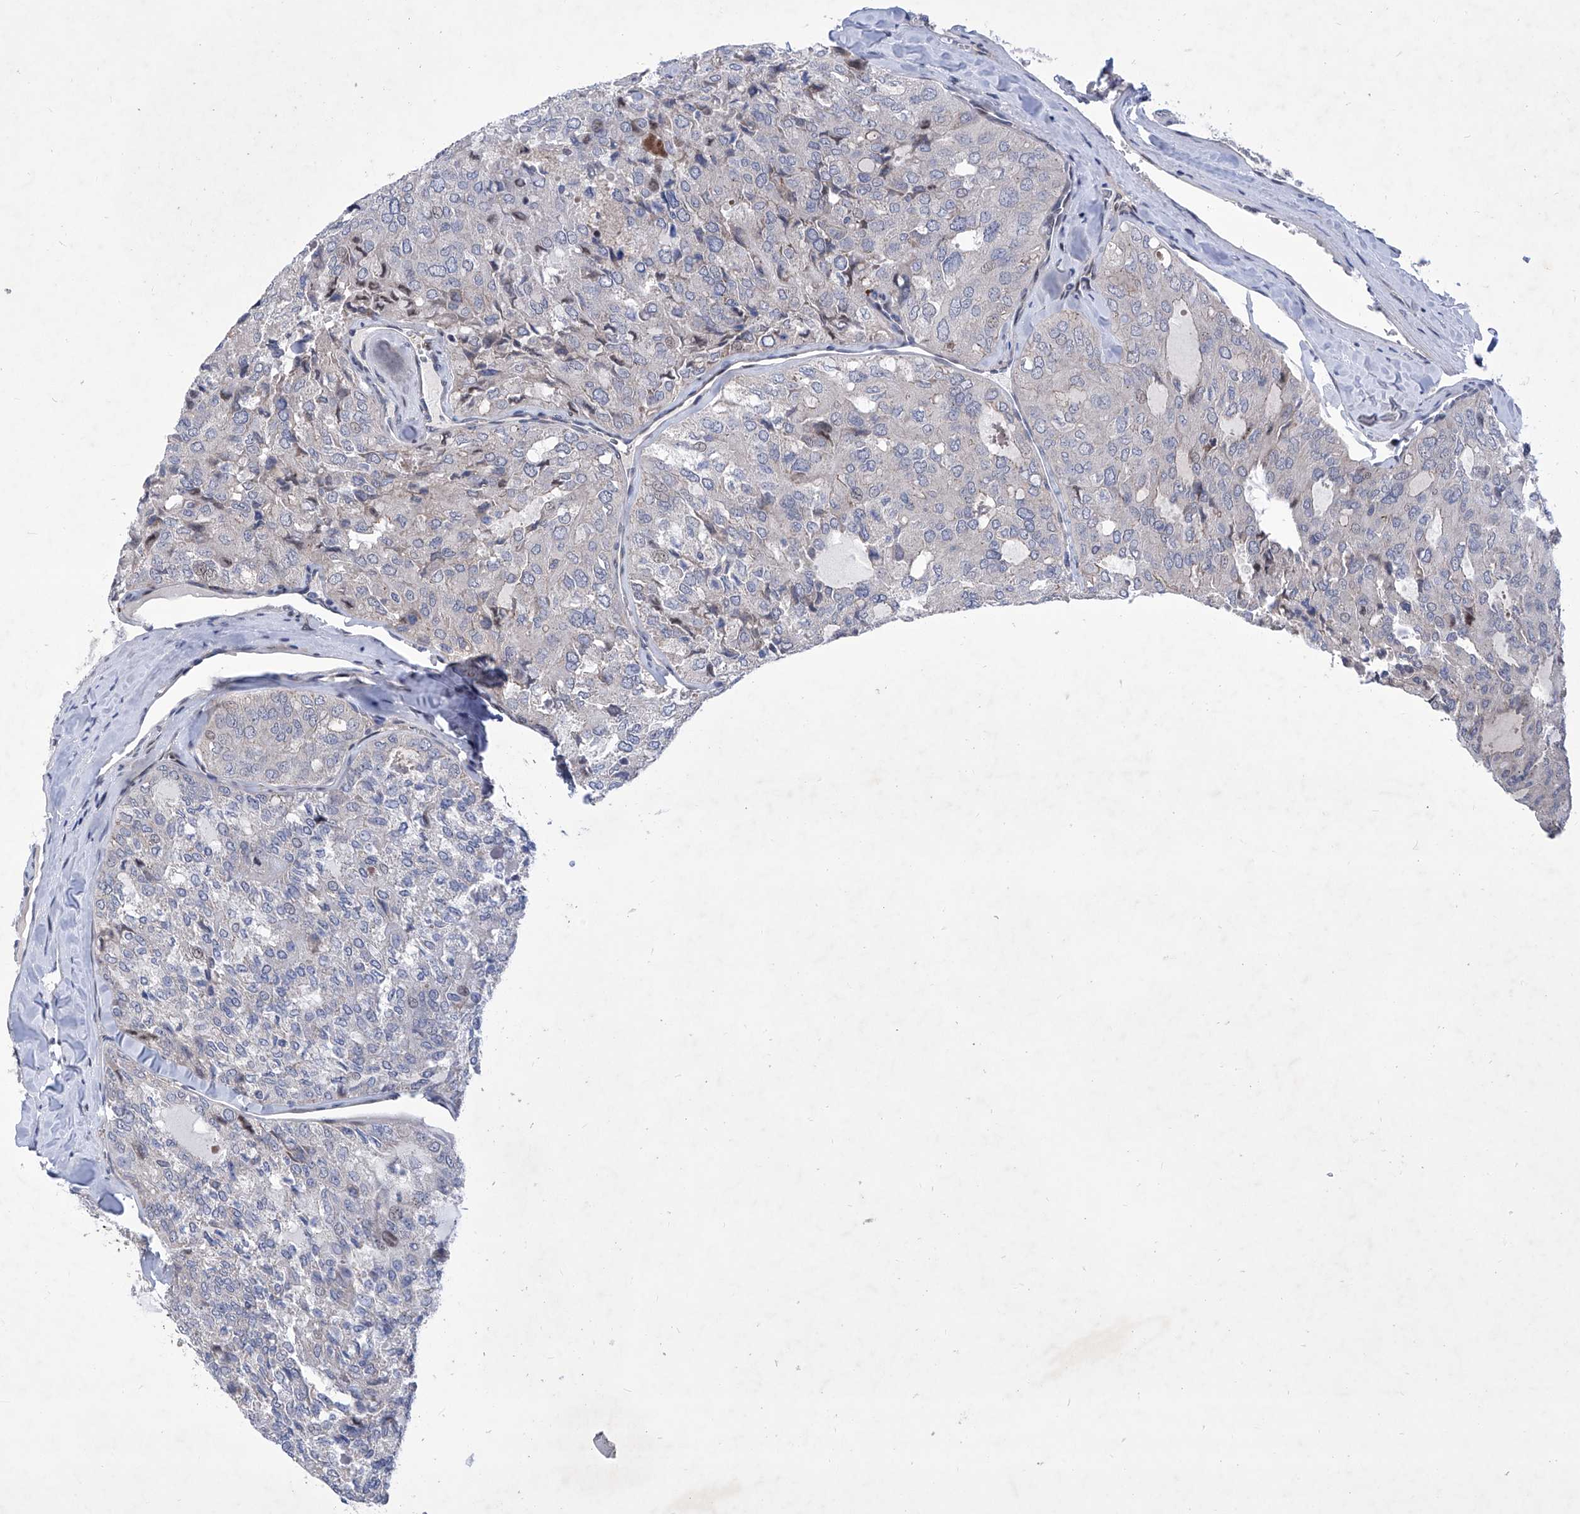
{"staining": {"intensity": "weak", "quantity": "<25%", "location": "nuclear"}, "tissue": "thyroid cancer", "cell_type": "Tumor cells", "image_type": "cancer", "snomed": [{"axis": "morphology", "description": "Follicular adenoma carcinoma, NOS"}, {"axis": "topography", "description": "Thyroid gland"}], "caption": "High power microscopy micrograph of an immunohistochemistry (IHC) photomicrograph of thyroid cancer, revealing no significant expression in tumor cells.", "gene": "NUFIP1", "patient": {"sex": "male", "age": 75}}